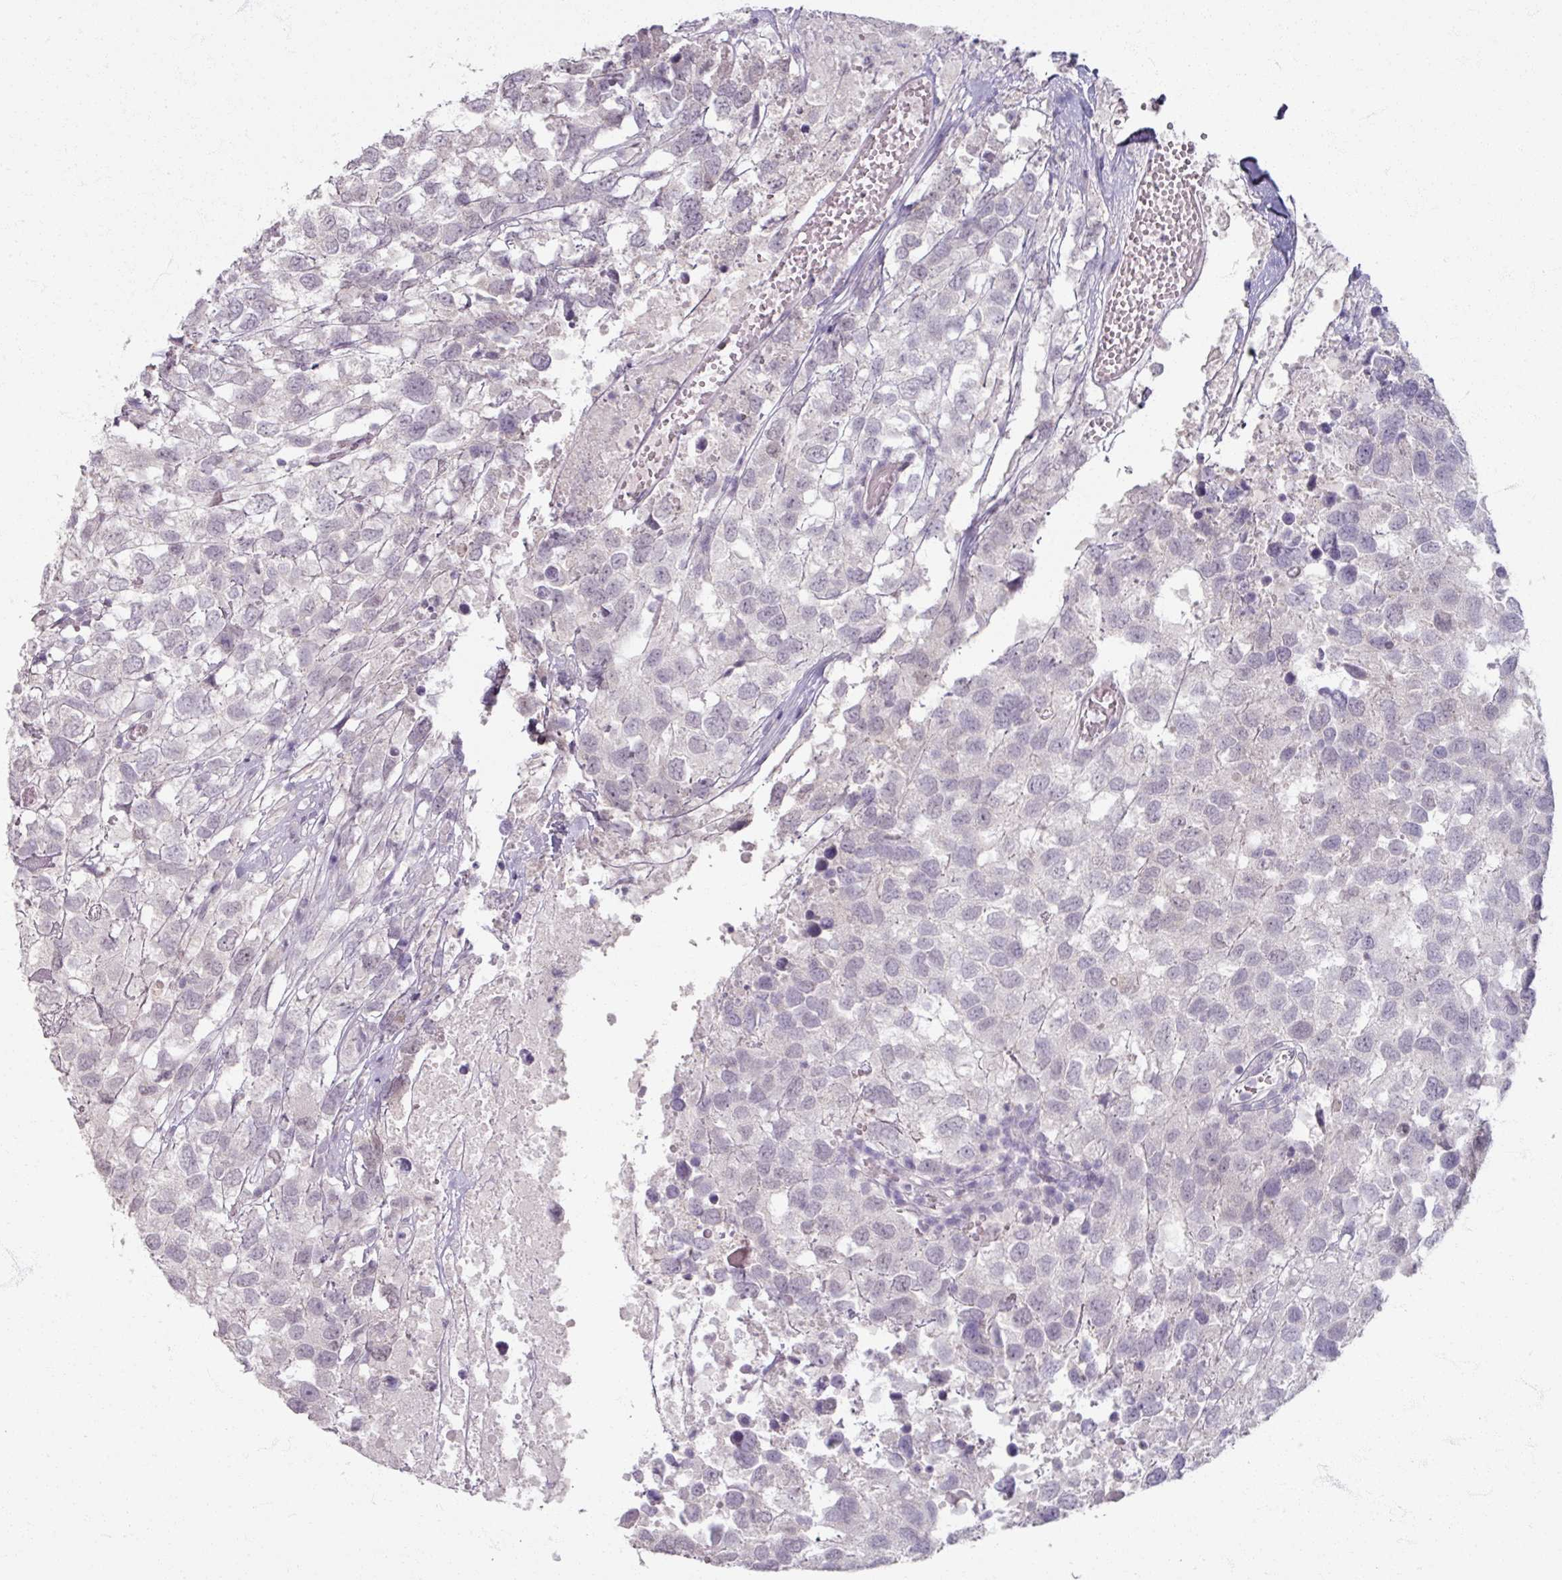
{"staining": {"intensity": "negative", "quantity": "none", "location": "none"}, "tissue": "testis cancer", "cell_type": "Tumor cells", "image_type": "cancer", "snomed": [{"axis": "morphology", "description": "Carcinoma, Embryonal, NOS"}, {"axis": "topography", "description": "Testis"}], "caption": "There is no significant positivity in tumor cells of testis cancer. The staining was performed using DAB (3,3'-diaminobenzidine) to visualize the protein expression in brown, while the nuclei were stained in blue with hematoxylin (Magnification: 20x).", "gene": "SOX11", "patient": {"sex": "male", "age": 83}}